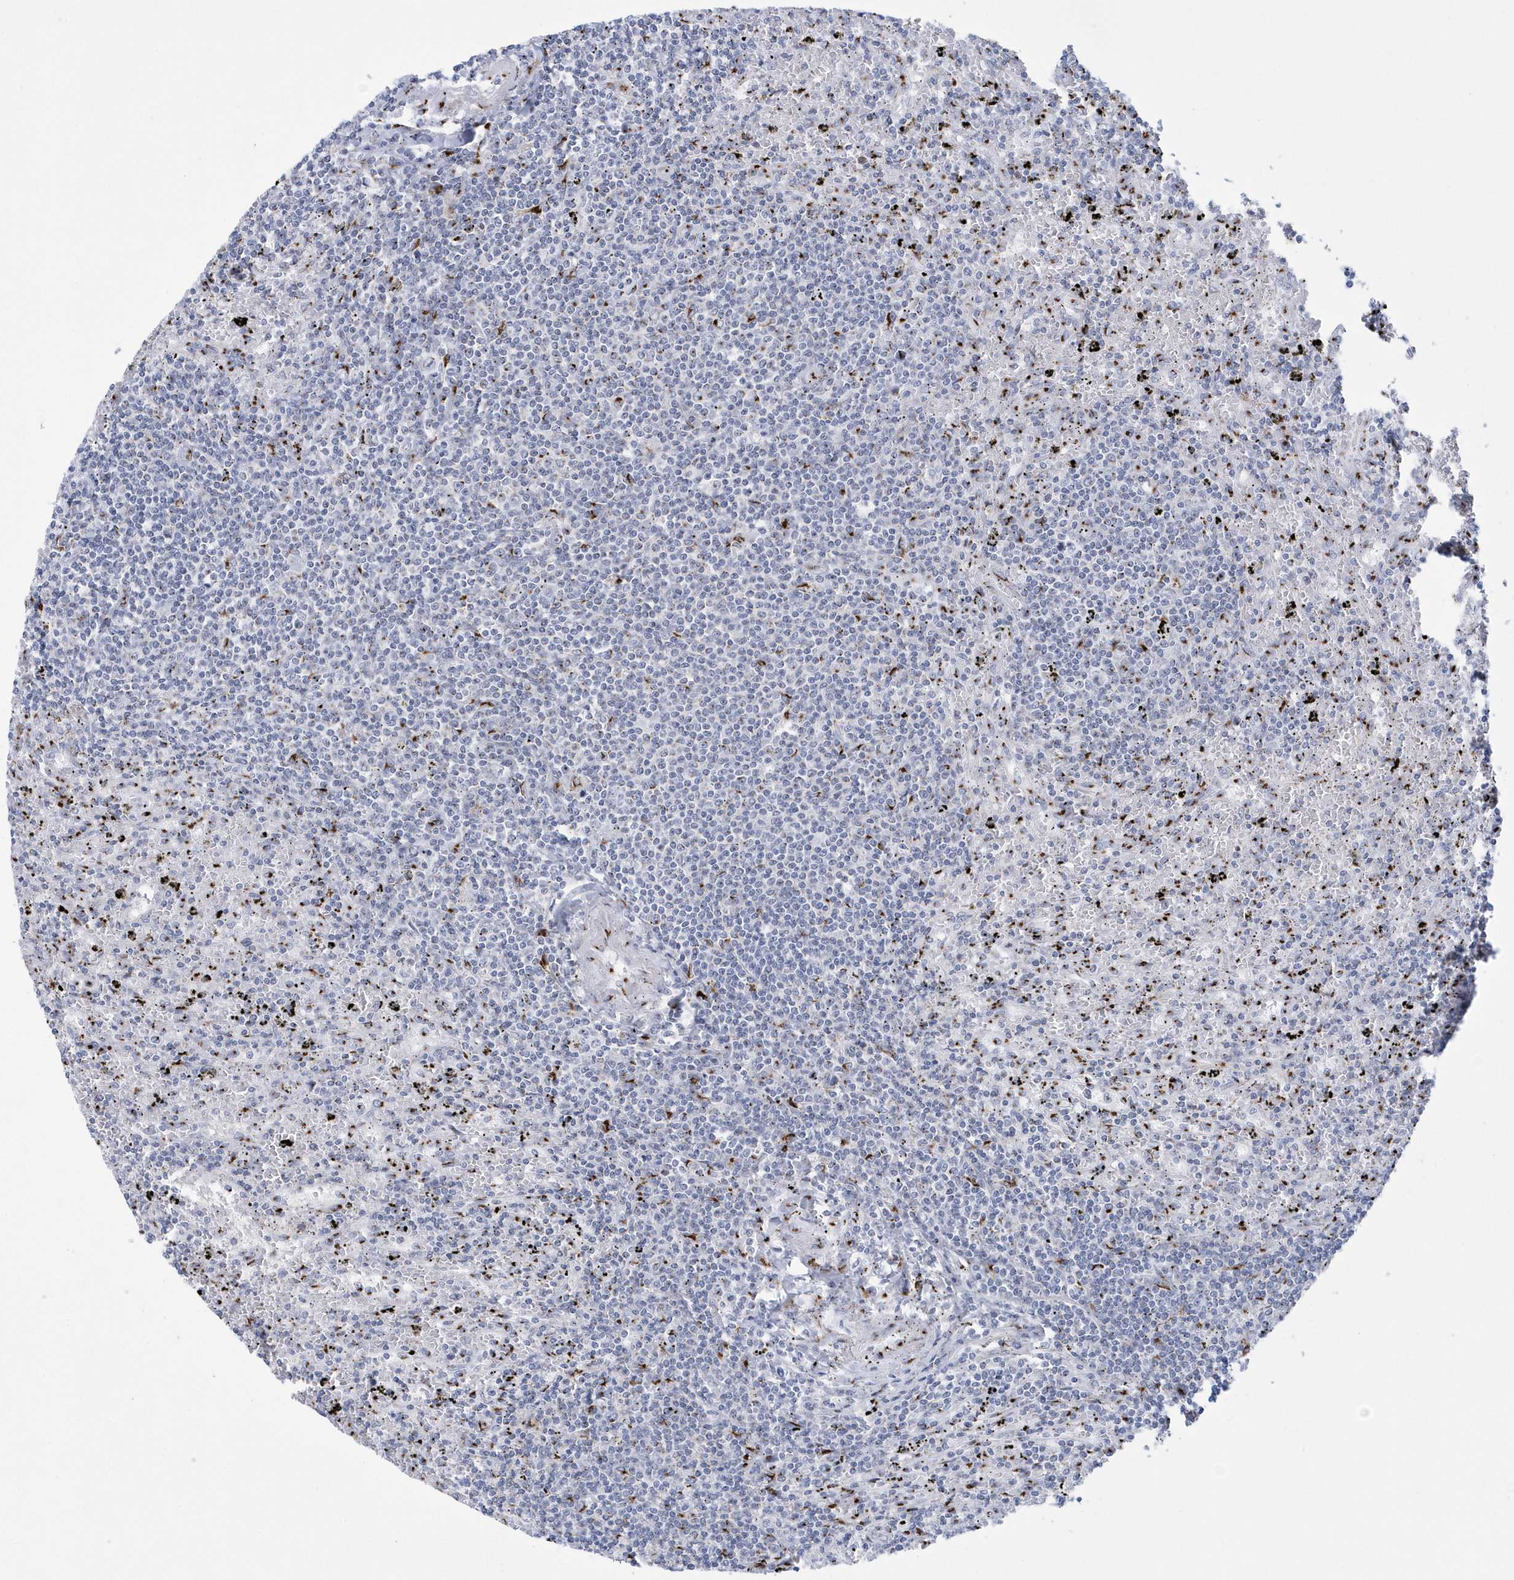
{"staining": {"intensity": "negative", "quantity": "none", "location": "none"}, "tissue": "lymphoma", "cell_type": "Tumor cells", "image_type": "cancer", "snomed": [{"axis": "morphology", "description": "Malignant lymphoma, non-Hodgkin's type, Low grade"}, {"axis": "topography", "description": "Spleen"}], "caption": "Malignant lymphoma, non-Hodgkin's type (low-grade) stained for a protein using IHC shows no staining tumor cells.", "gene": "SLX9", "patient": {"sex": "male", "age": 76}}